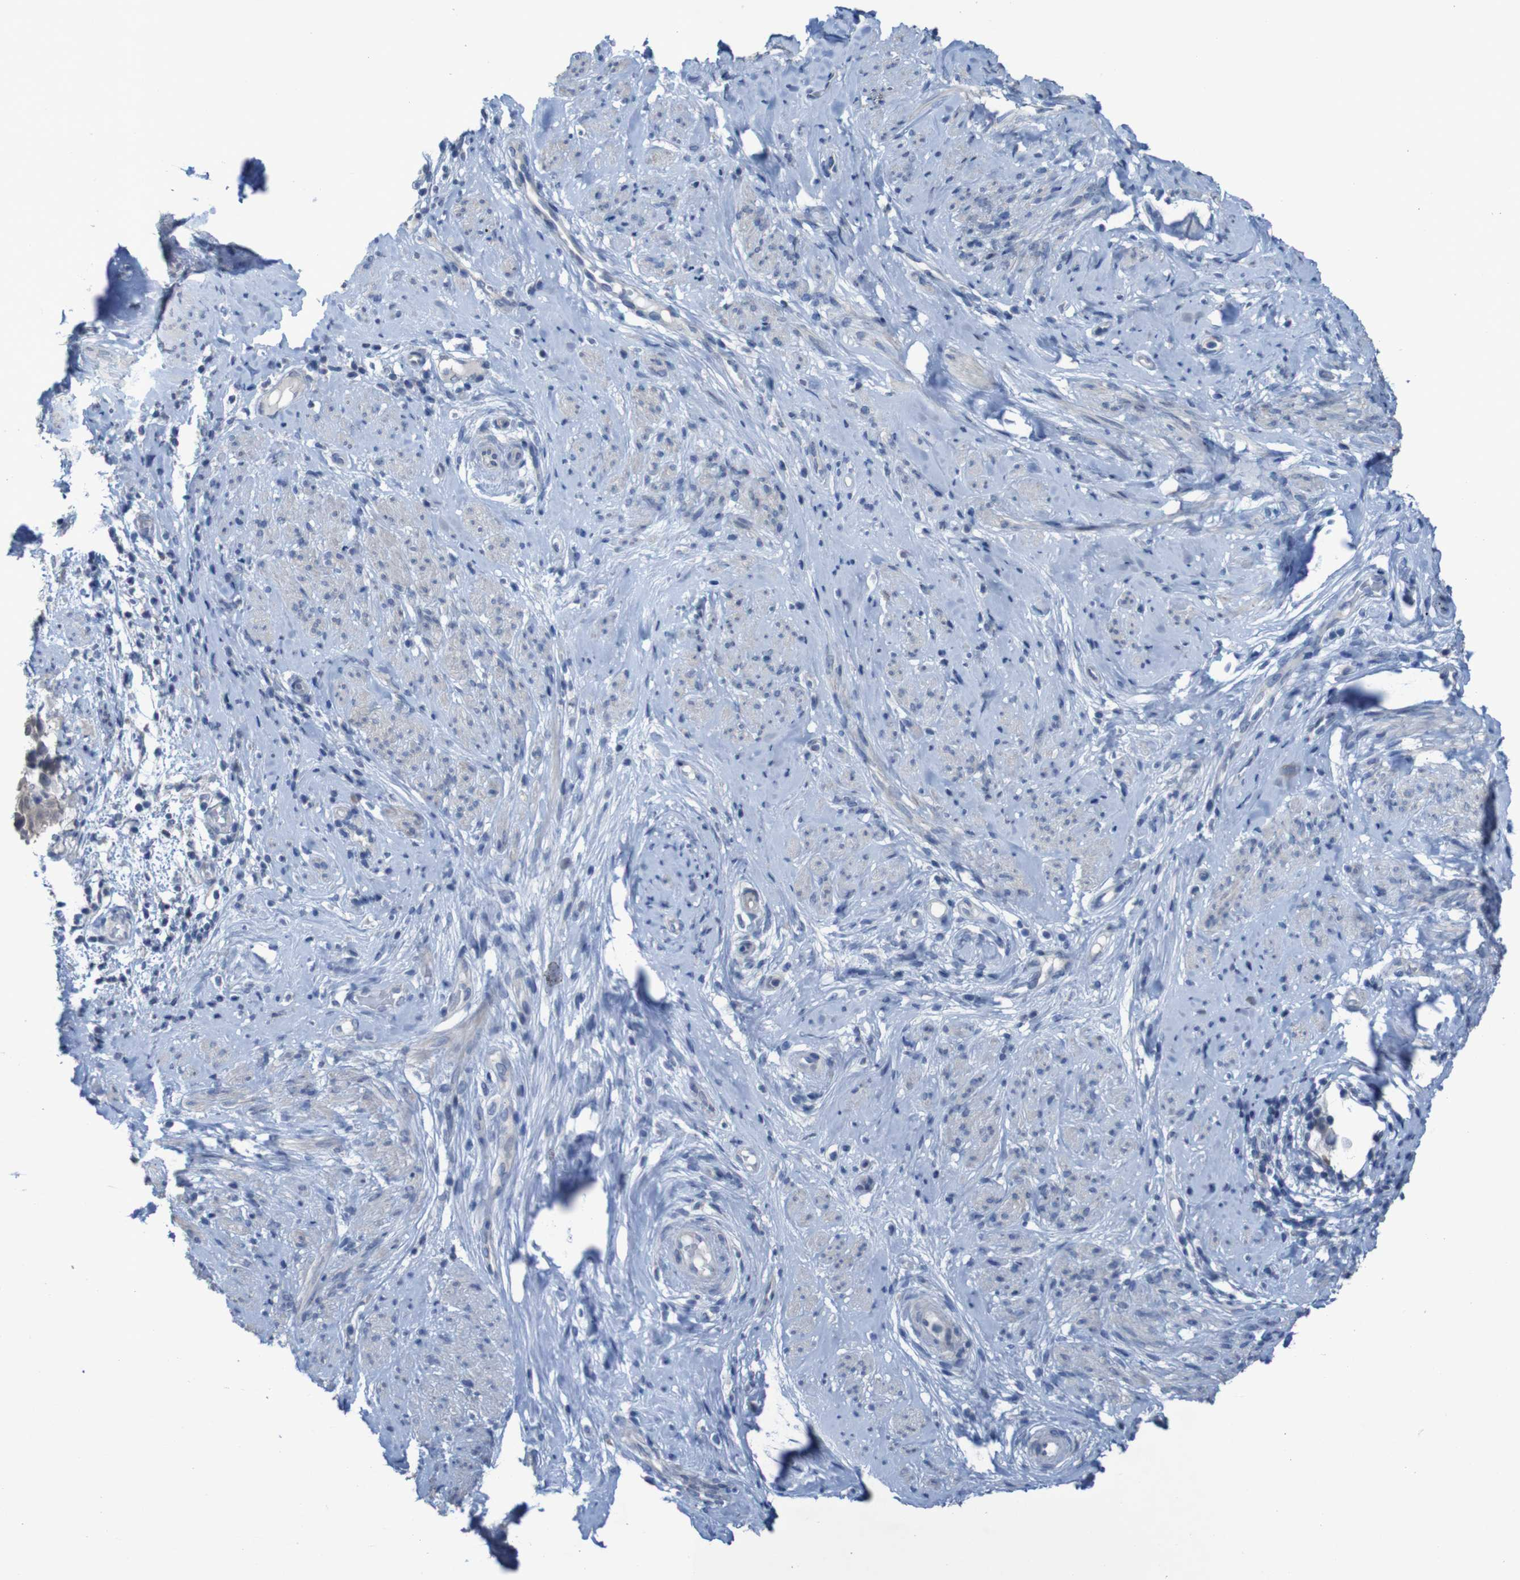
{"staining": {"intensity": "negative", "quantity": "none", "location": "none"}, "tissue": "endometrial cancer", "cell_type": "Tumor cells", "image_type": "cancer", "snomed": [{"axis": "morphology", "description": "Adenocarcinoma, NOS"}, {"axis": "topography", "description": "Endometrium"}], "caption": "Endometrial adenocarcinoma stained for a protein using IHC reveals no expression tumor cells.", "gene": "CLDN18", "patient": {"sex": "female", "age": 85}}